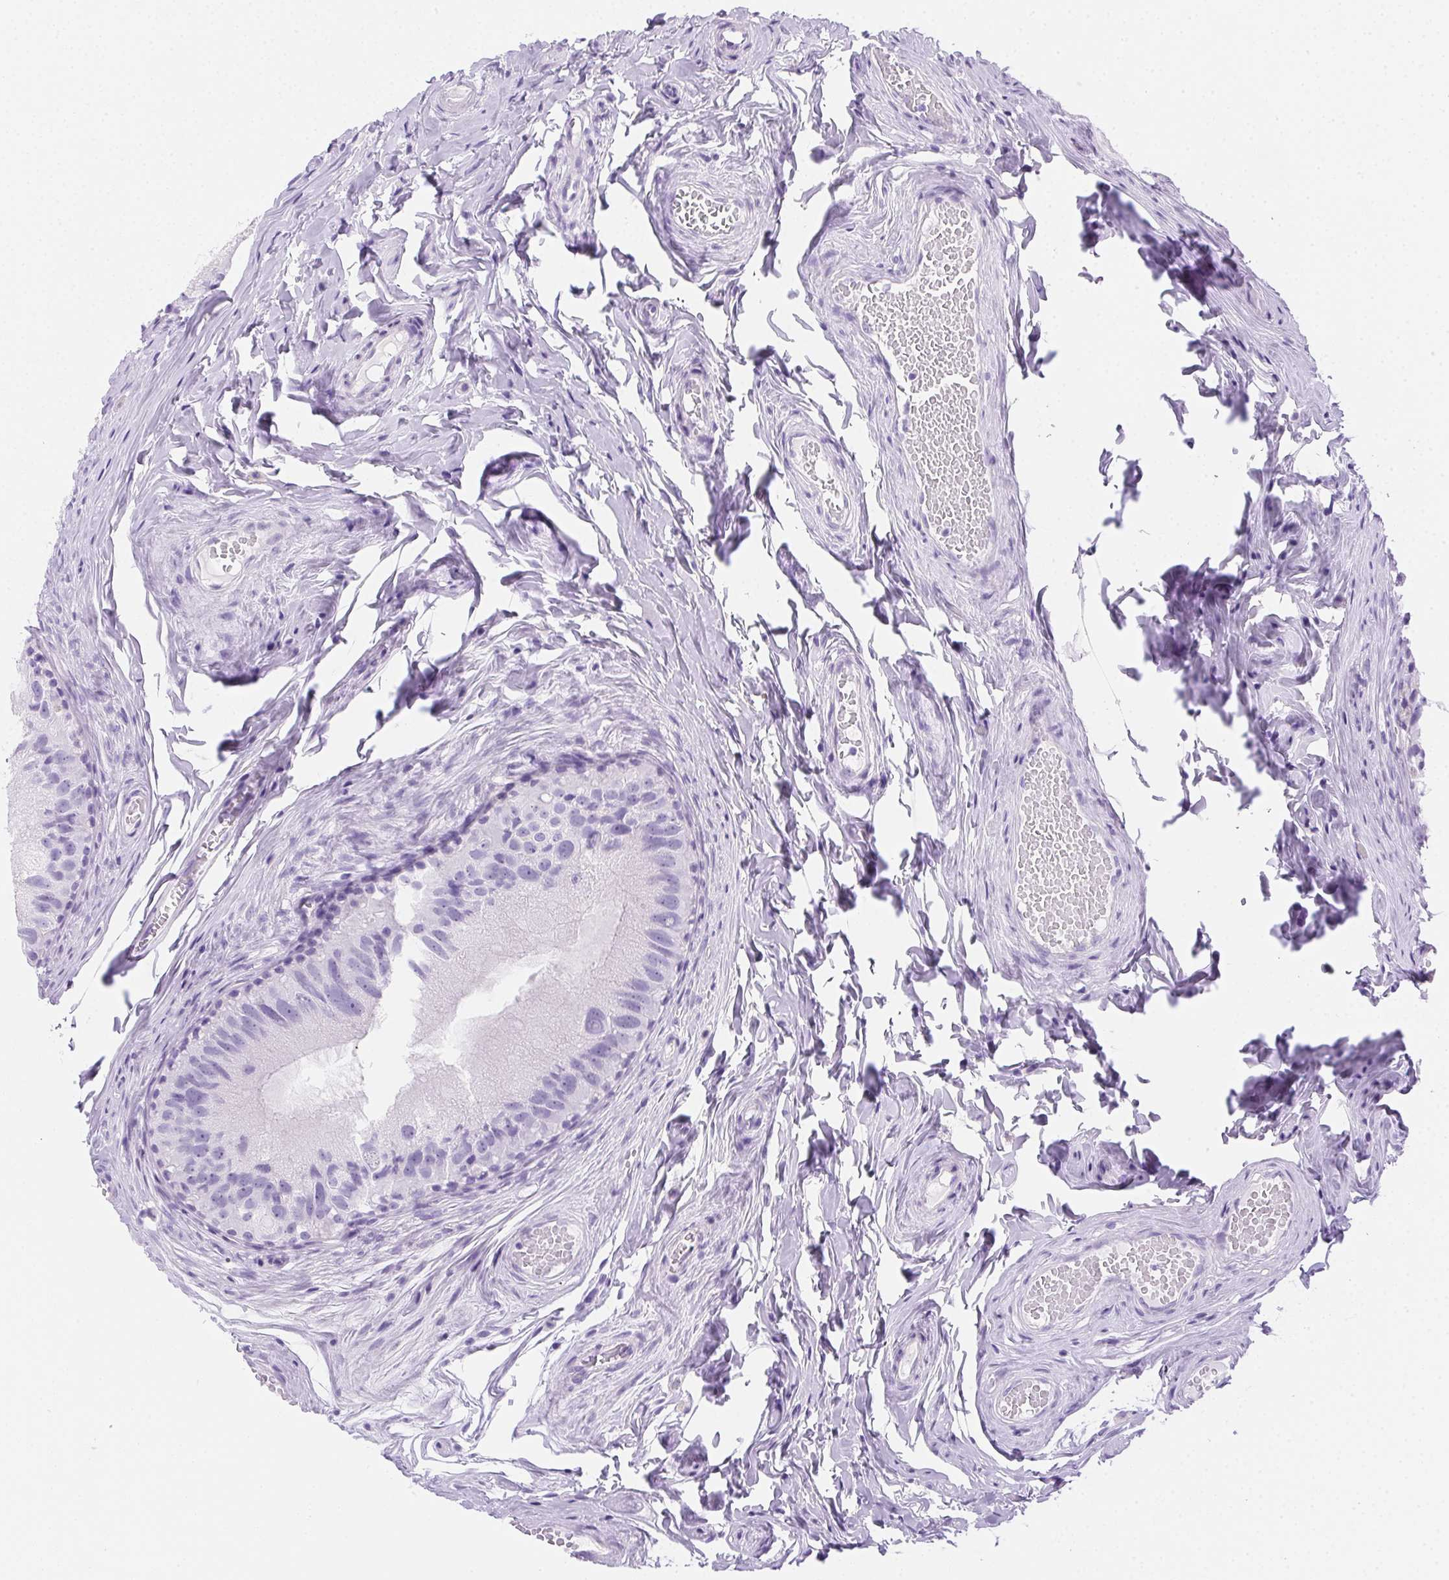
{"staining": {"intensity": "negative", "quantity": "none", "location": "none"}, "tissue": "epididymis", "cell_type": "Glandular cells", "image_type": "normal", "snomed": [{"axis": "morphology", "description": "Normal tissue, NOS"}, {"axis": "topography", "description": "Epididymis"}], "caption": "Protein analysis of benign epididymis exhibits no significant expression in glandular cells.", "gene": "SPACA5B", "patient": {"sex": "male", "age": 45}}